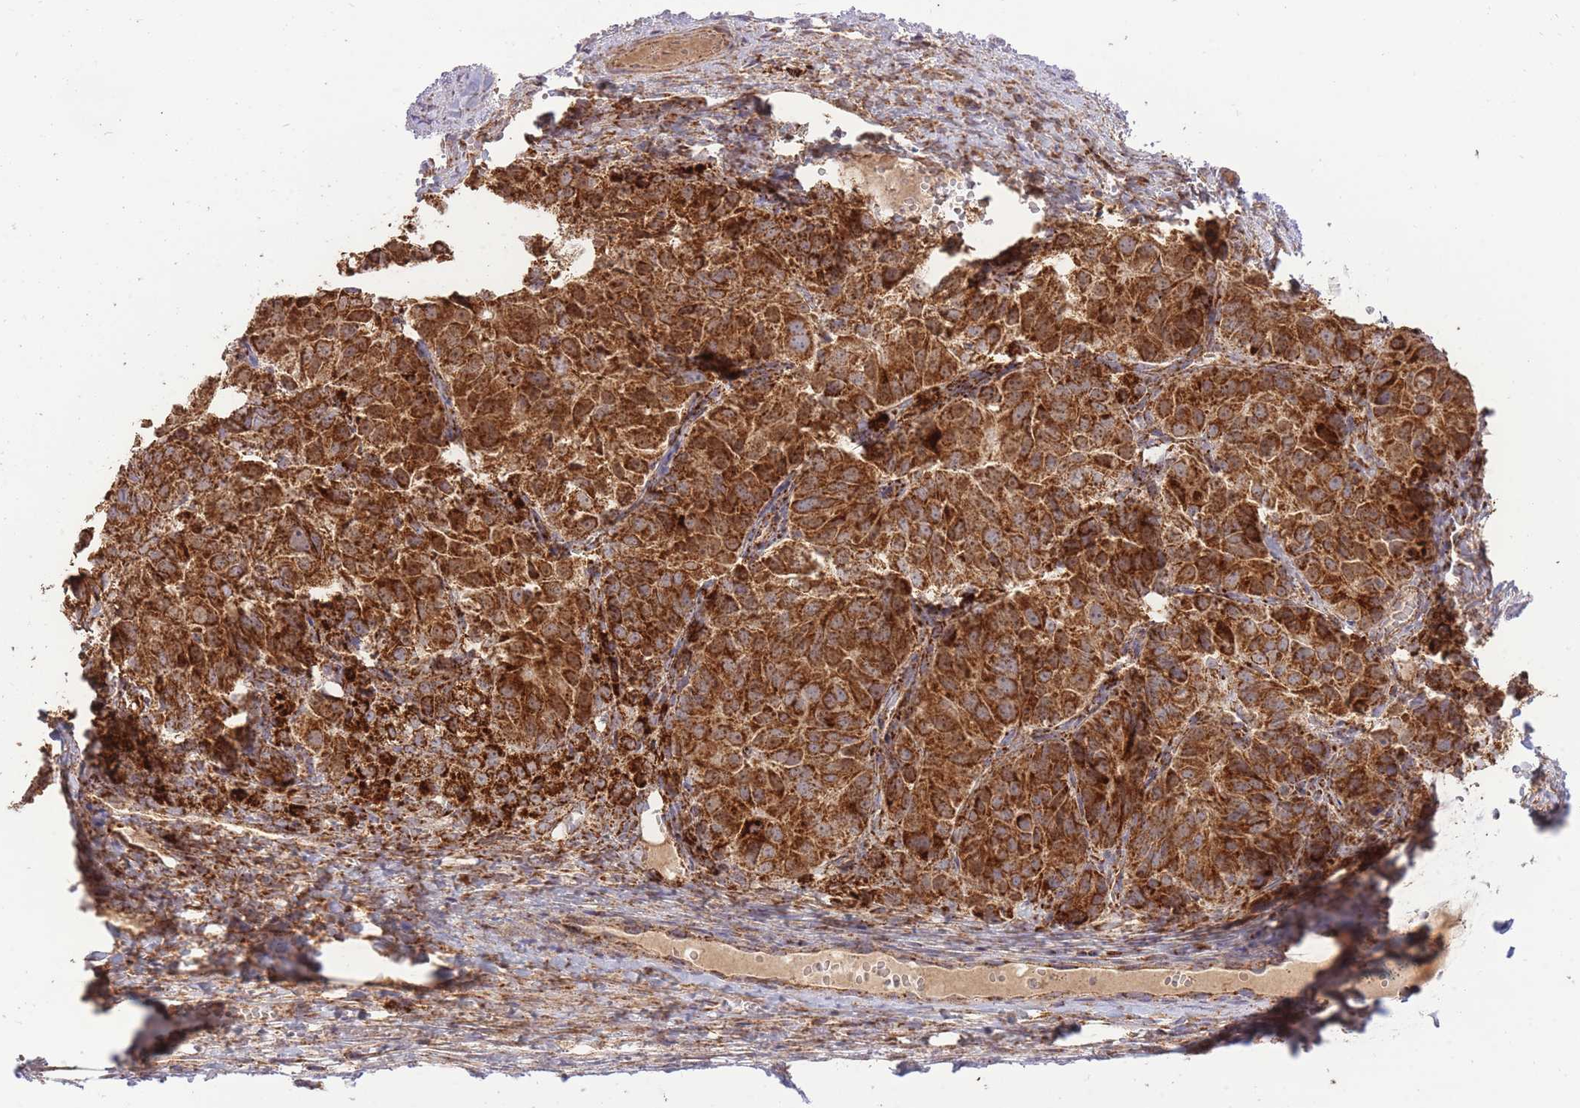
{"staining": {"intensity": "strong", "quantity": ">75%", "location": "cytoplasmic/membranous"}, "tissue": "ovarian cancer", "cell_type": "Tumor cells", "image_type": "cancer", "snomed": [{"axis": "morphology", "description": "Carcinoma, endometroid"}, {"axis": "topography", "description": "Ovary"}], "caption": "Tumor cells demonstrate high levels of strong cytoplasmic/membranous positivity in about >75% of cells in endometroid carcinoma (ovarian).", "gene": "PREP", "patient": {"sex": "female", "age": 51}}